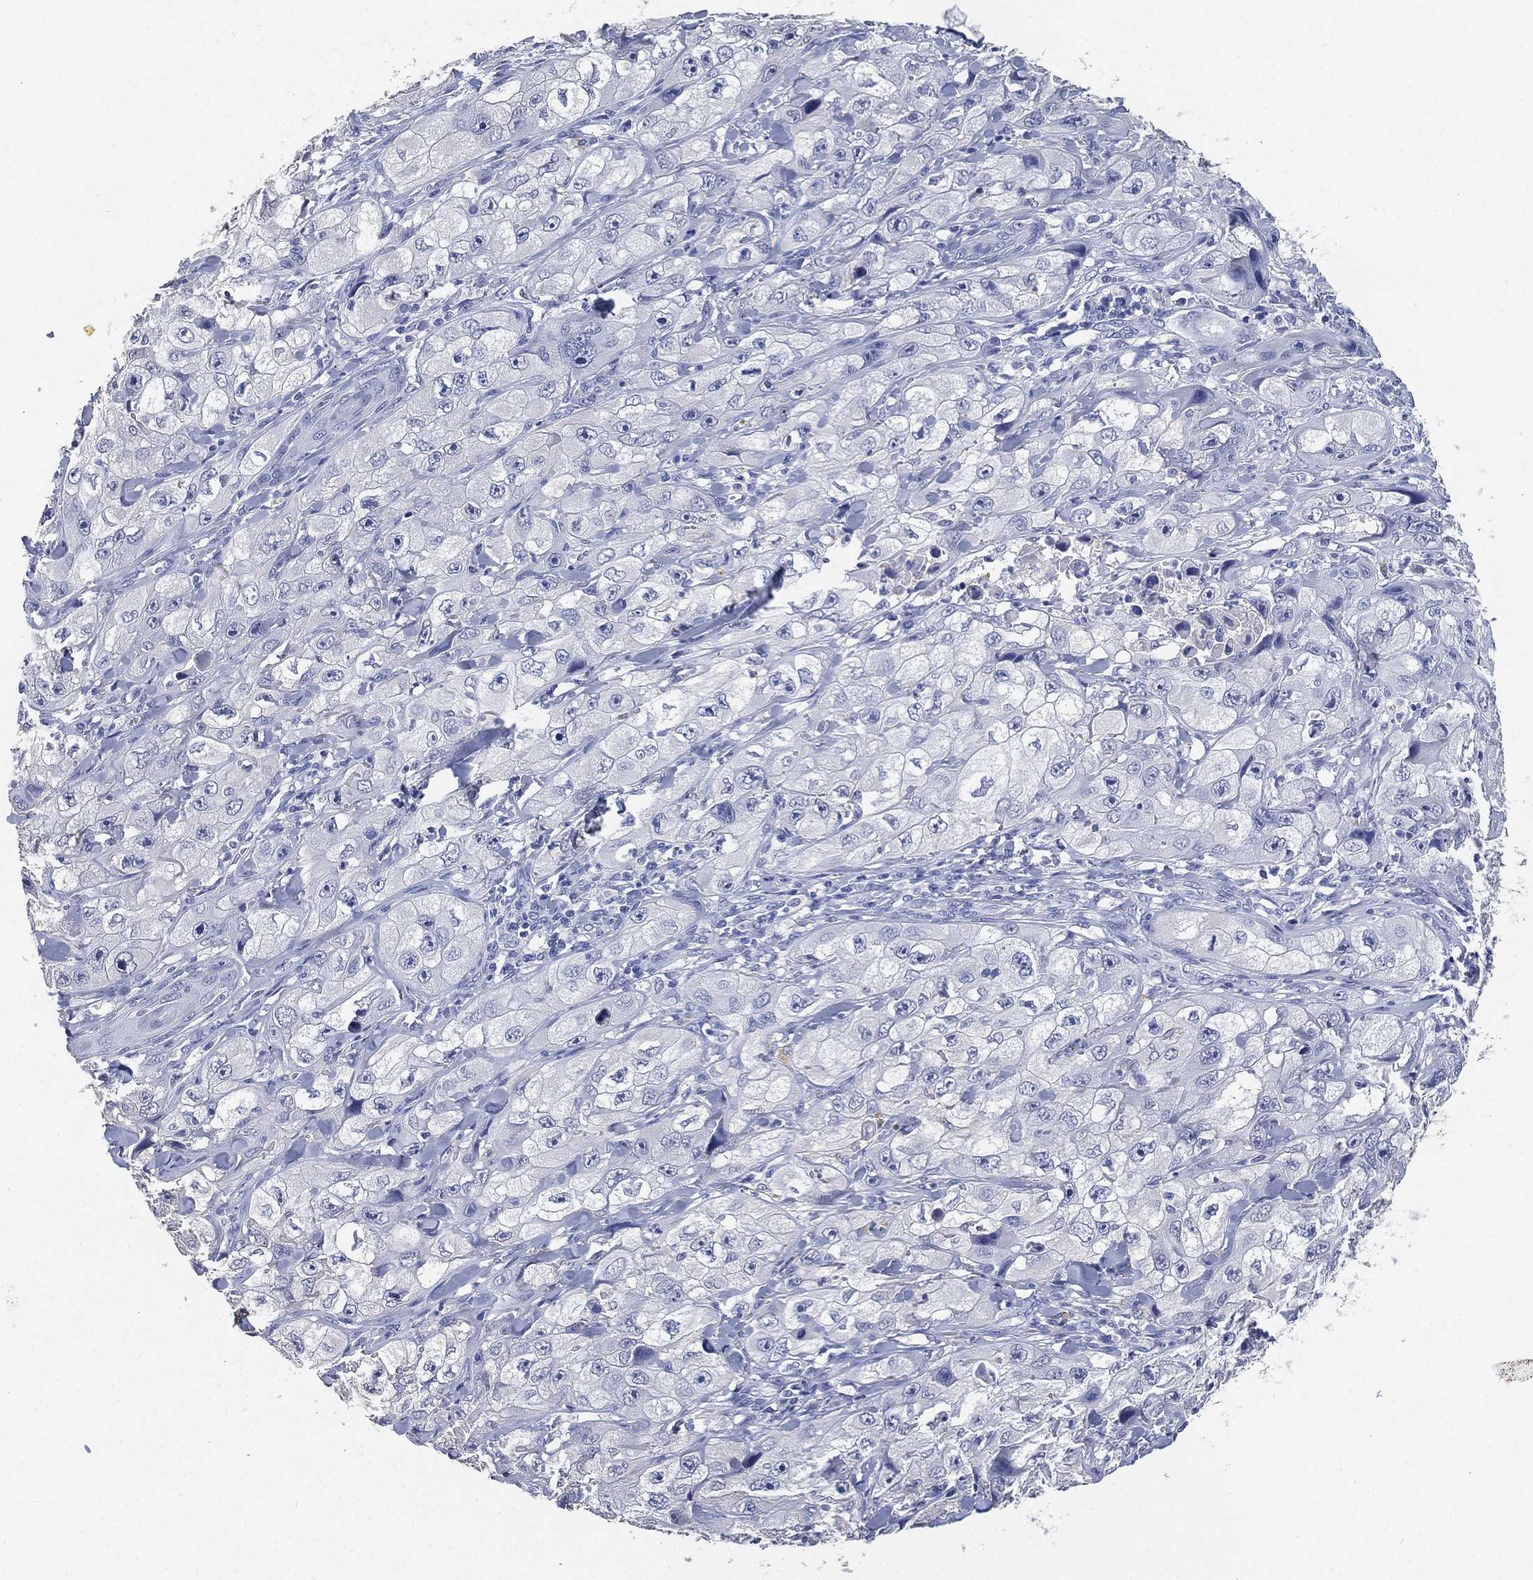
{"staining": {"intensity": "negative", "quantity": "none", "location": "none"}, "tissue": "skin cancer", "cell_type": "Tumor cells", "image_type": "cancer", "snomed": [{"axis": "morphology", "description": "Squamous cell carcinoma, NOS"}, {"axis": "topography", "description": "Skin"}, {"axis": "topography", "description": "Subcutis"}], "caption": "This is an immunohistochemistry micrograph of human skin cancer. There is no positivity in tumor cells.", "gene": "IYD", "patient": {"sex": "male", "age": 73}}